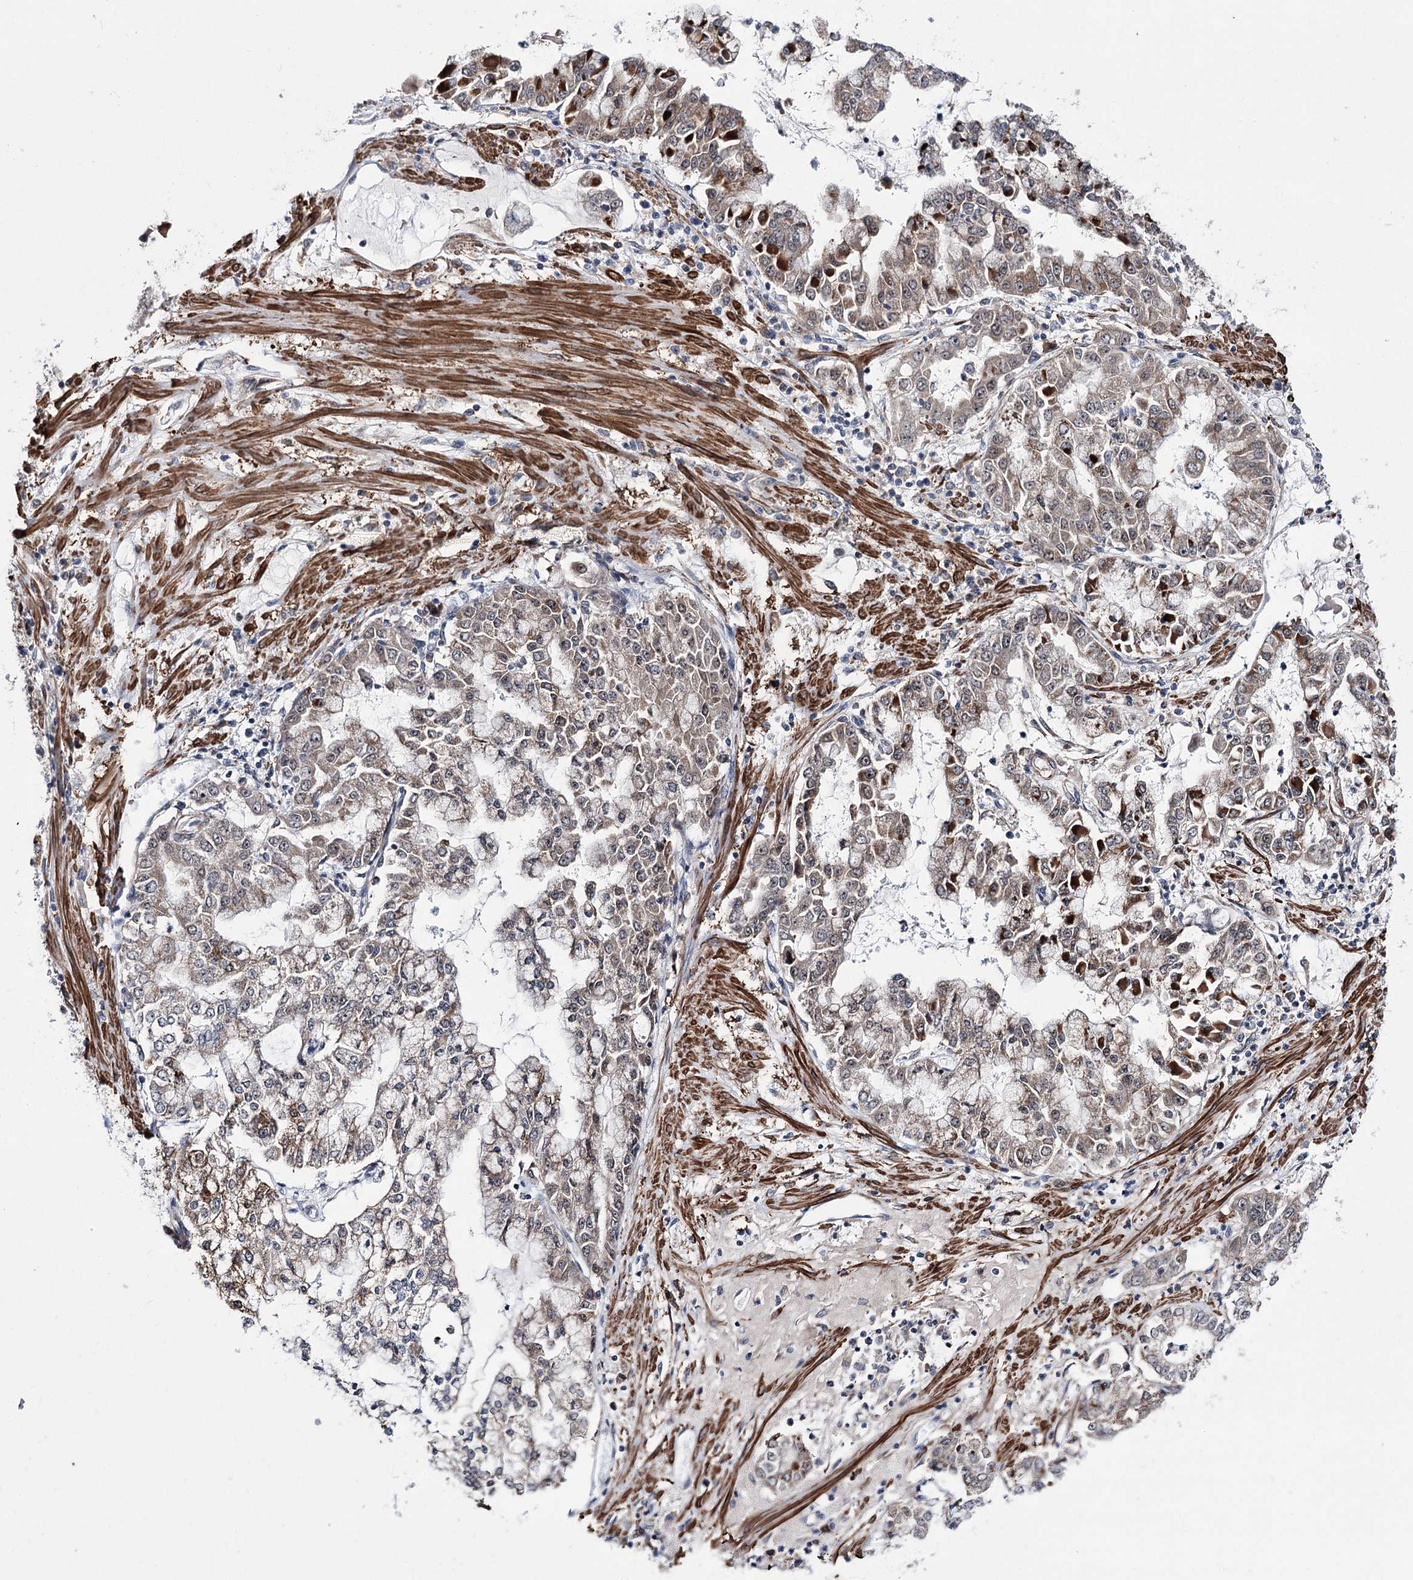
{"staining": {"intensity": "moderate", "quantity": "25%-75%", "location": "cytoplasmic/membranous"}, "tissue": "stomach cancer", "cell_type": "Tumor cells", "image_type": "cancer", "snomed": [{"axis": "morphology", "description": "Adenocarcinoma, NOS"}, {"axis": "topography", "description": "Stomach"}], "caption": "Moderate cytoplasmic/membranous positivity is appreciated in approximately 25%-75% of tumor cells in stomach cancer.", "gene": "PPRC1", "patient": {"sex": "male", "age": 76}}